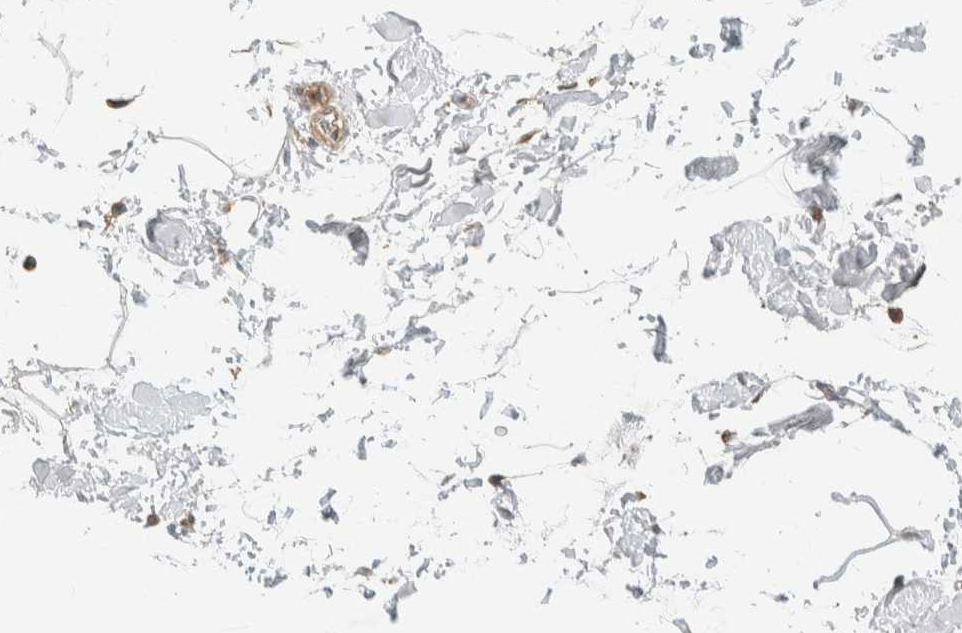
{"staining": {"intensity": "weak", "quantity": "25%-75%", "location": "cytoplasmic/membranous"}, "tissue": "adipose tissue", "cell_type": "Adipocytes", "image_type": "normal", "snomed": [{"axis": "morphology", "description": "Normal tissue, NOS"}, {"axis": "topography", "description": "Soft tissue"}], "caption": "Immunohistochemical staining of normal adipose tissue reveals weak cytoplasmic/membranous protein expression in approximately 25%-75% of adipocytes.", "gene": "RAB11FIP1", "patient": {"sex": "male", "age": 72}}